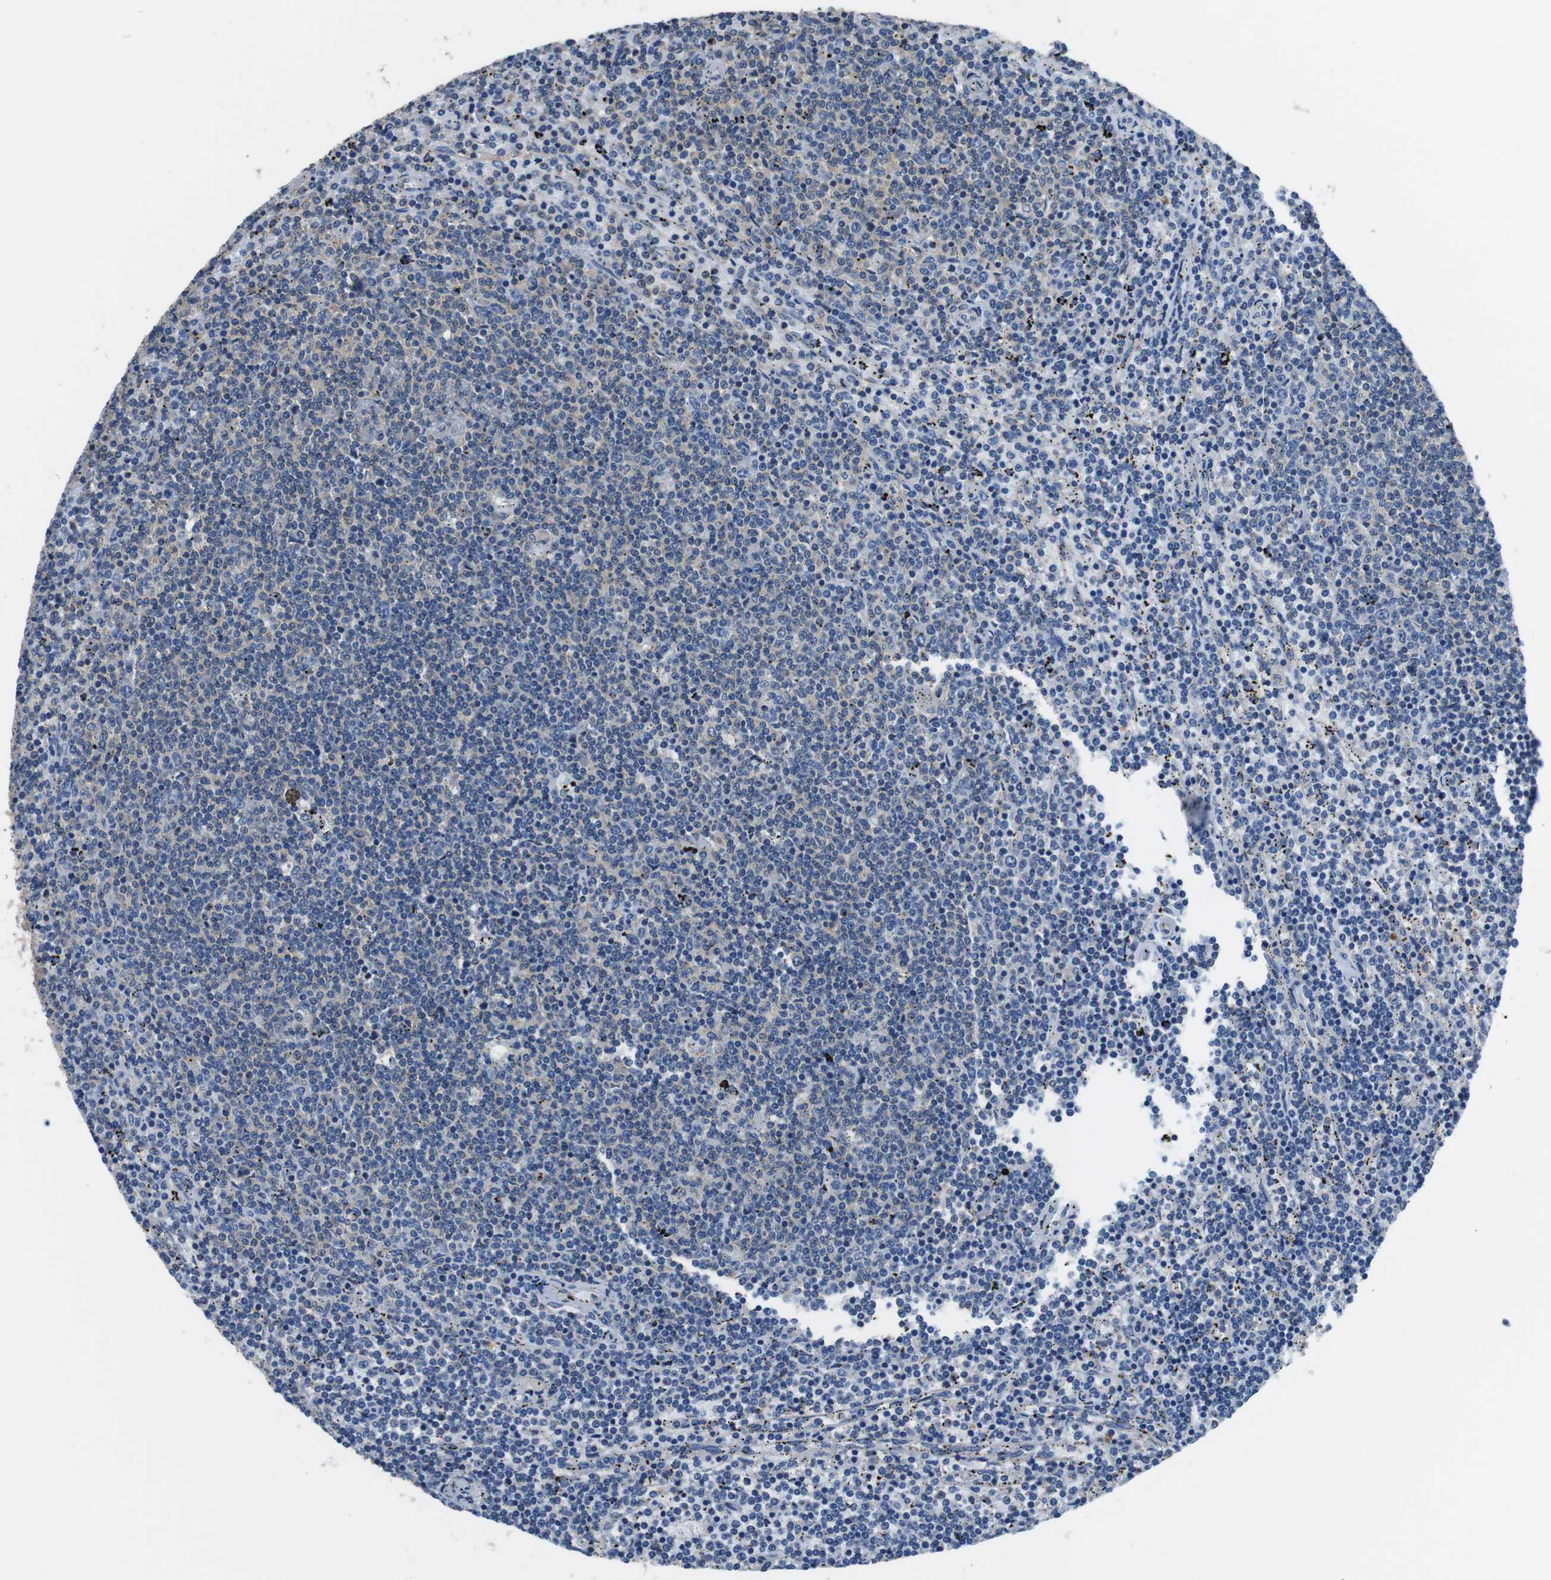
{"staining": {"intensity": "weak", "quantity": "<25%", "location": "cytoplasmic/membranous"}, "tissue": "lymphoma", "cell_type": "Tumor cells", "image_type": "cancer", "snomed": [{"axis": "morphology", "description": "Malignant lymphoma, non-Hodgkin's type, Low grade"}, {"axis": "topography", "description": "Spleen"}], "caption": "Protein analysis of low-grade malignant lymphoma, non-Hodgkin's type demonstrates no significant staining in tumor cells. The staining was performed using DAB to visualize the protein expression in brown, while the nuclei were stained in blue with hematoxylin (Magnification: 20x).", "gene": "DENND4C", "patient": {"sex": "female", "age": 50}}